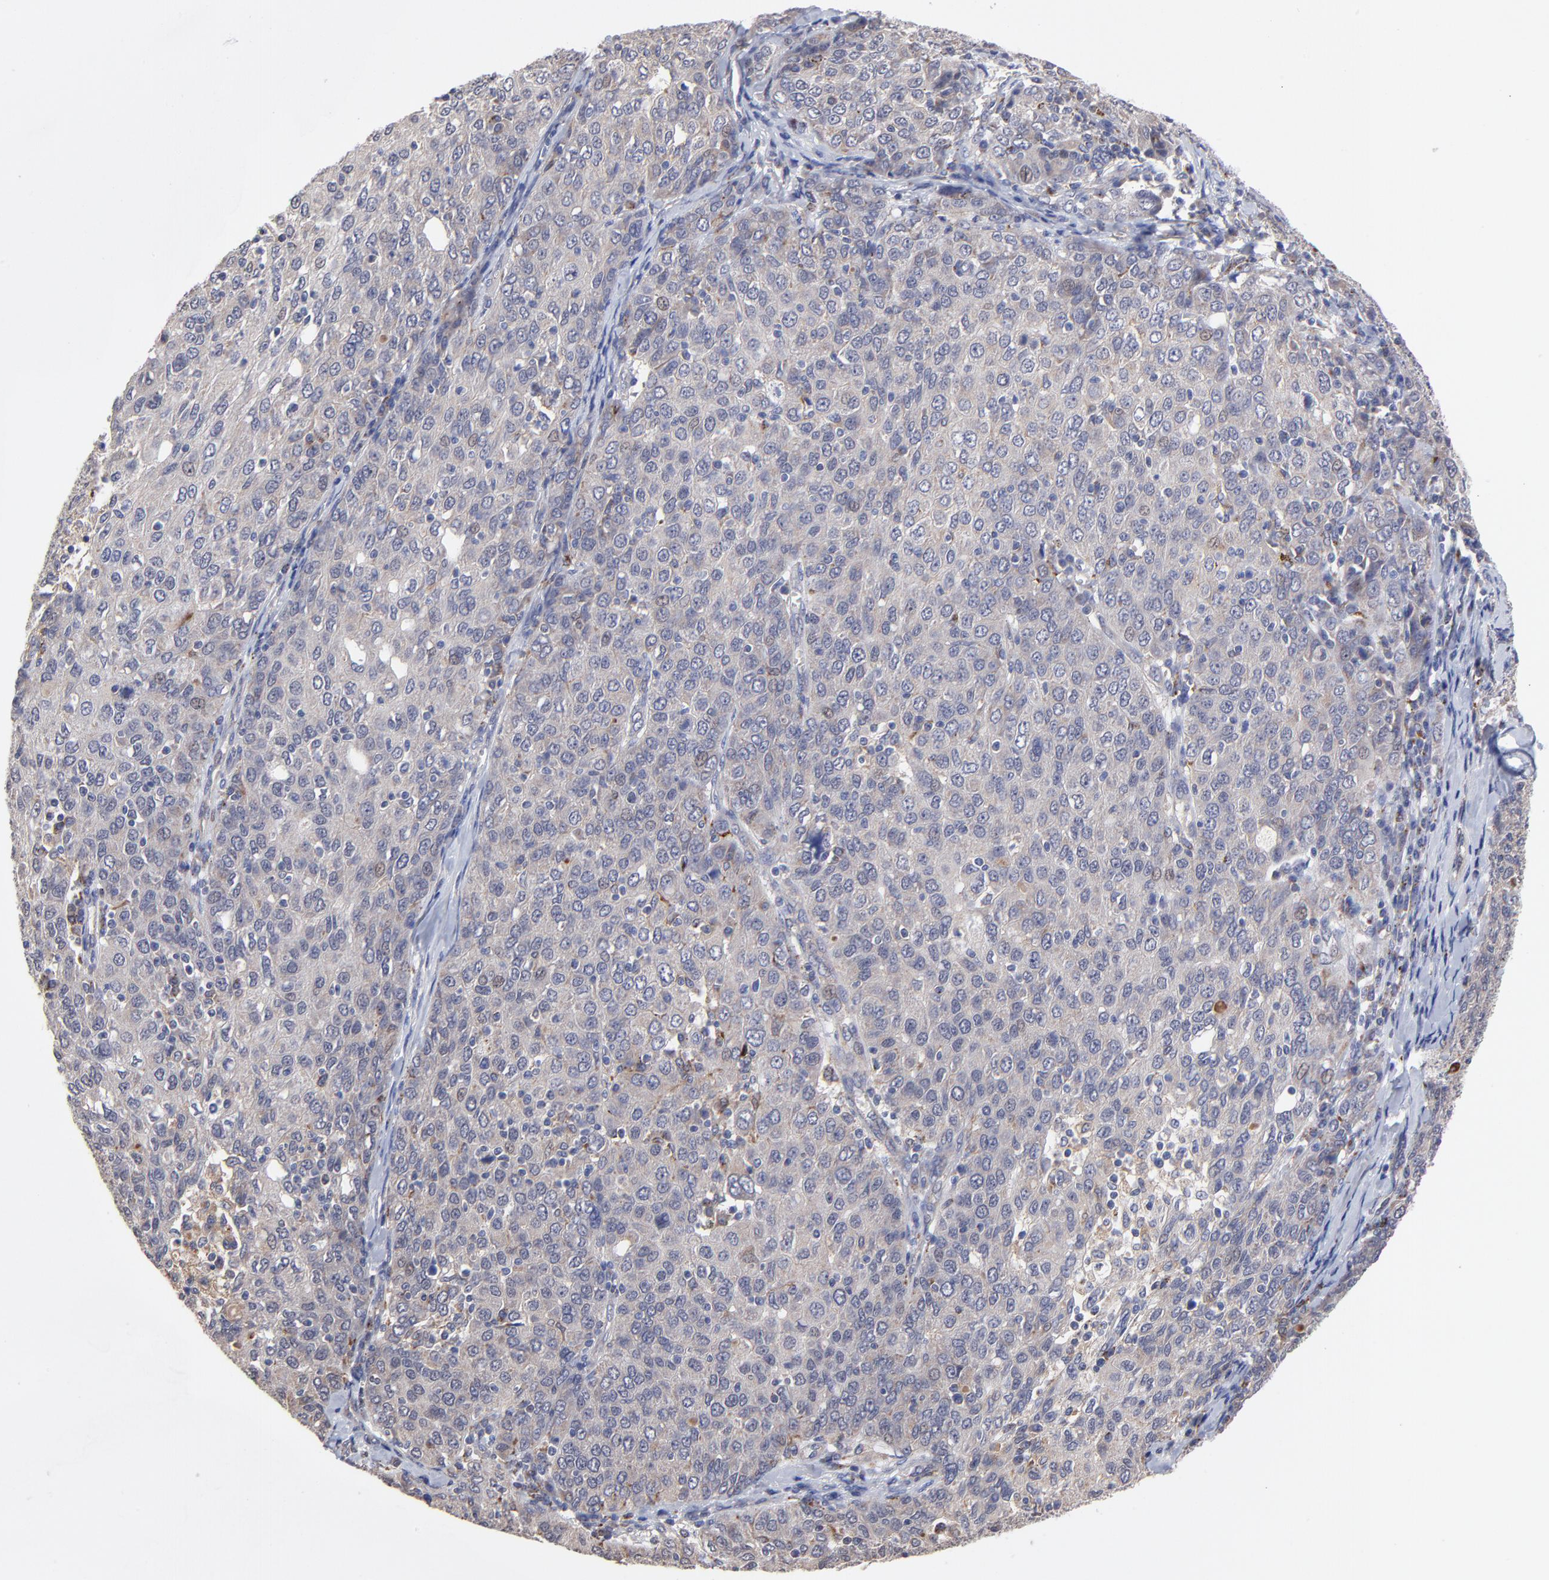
{"staining": {"intensity": "weak", "quantity": "<25%", "location": "cytoplasmic/membranous"}, "tissue": "ovarian cancer", "cell_type": "Tumor cells", "image_type": "cancer", "snomed": [{"axis": "morphology", "description": "Carcinoma, endometroid"}, {"axis": "topography", "description": "Ovary"}], "caption": "Immunohistochemistry of human endometroid carcinoma (ovarian) displays no staining in tumor cells.", "gene": "PDE4B", "patient": {"sex": "female", "age": 50}}